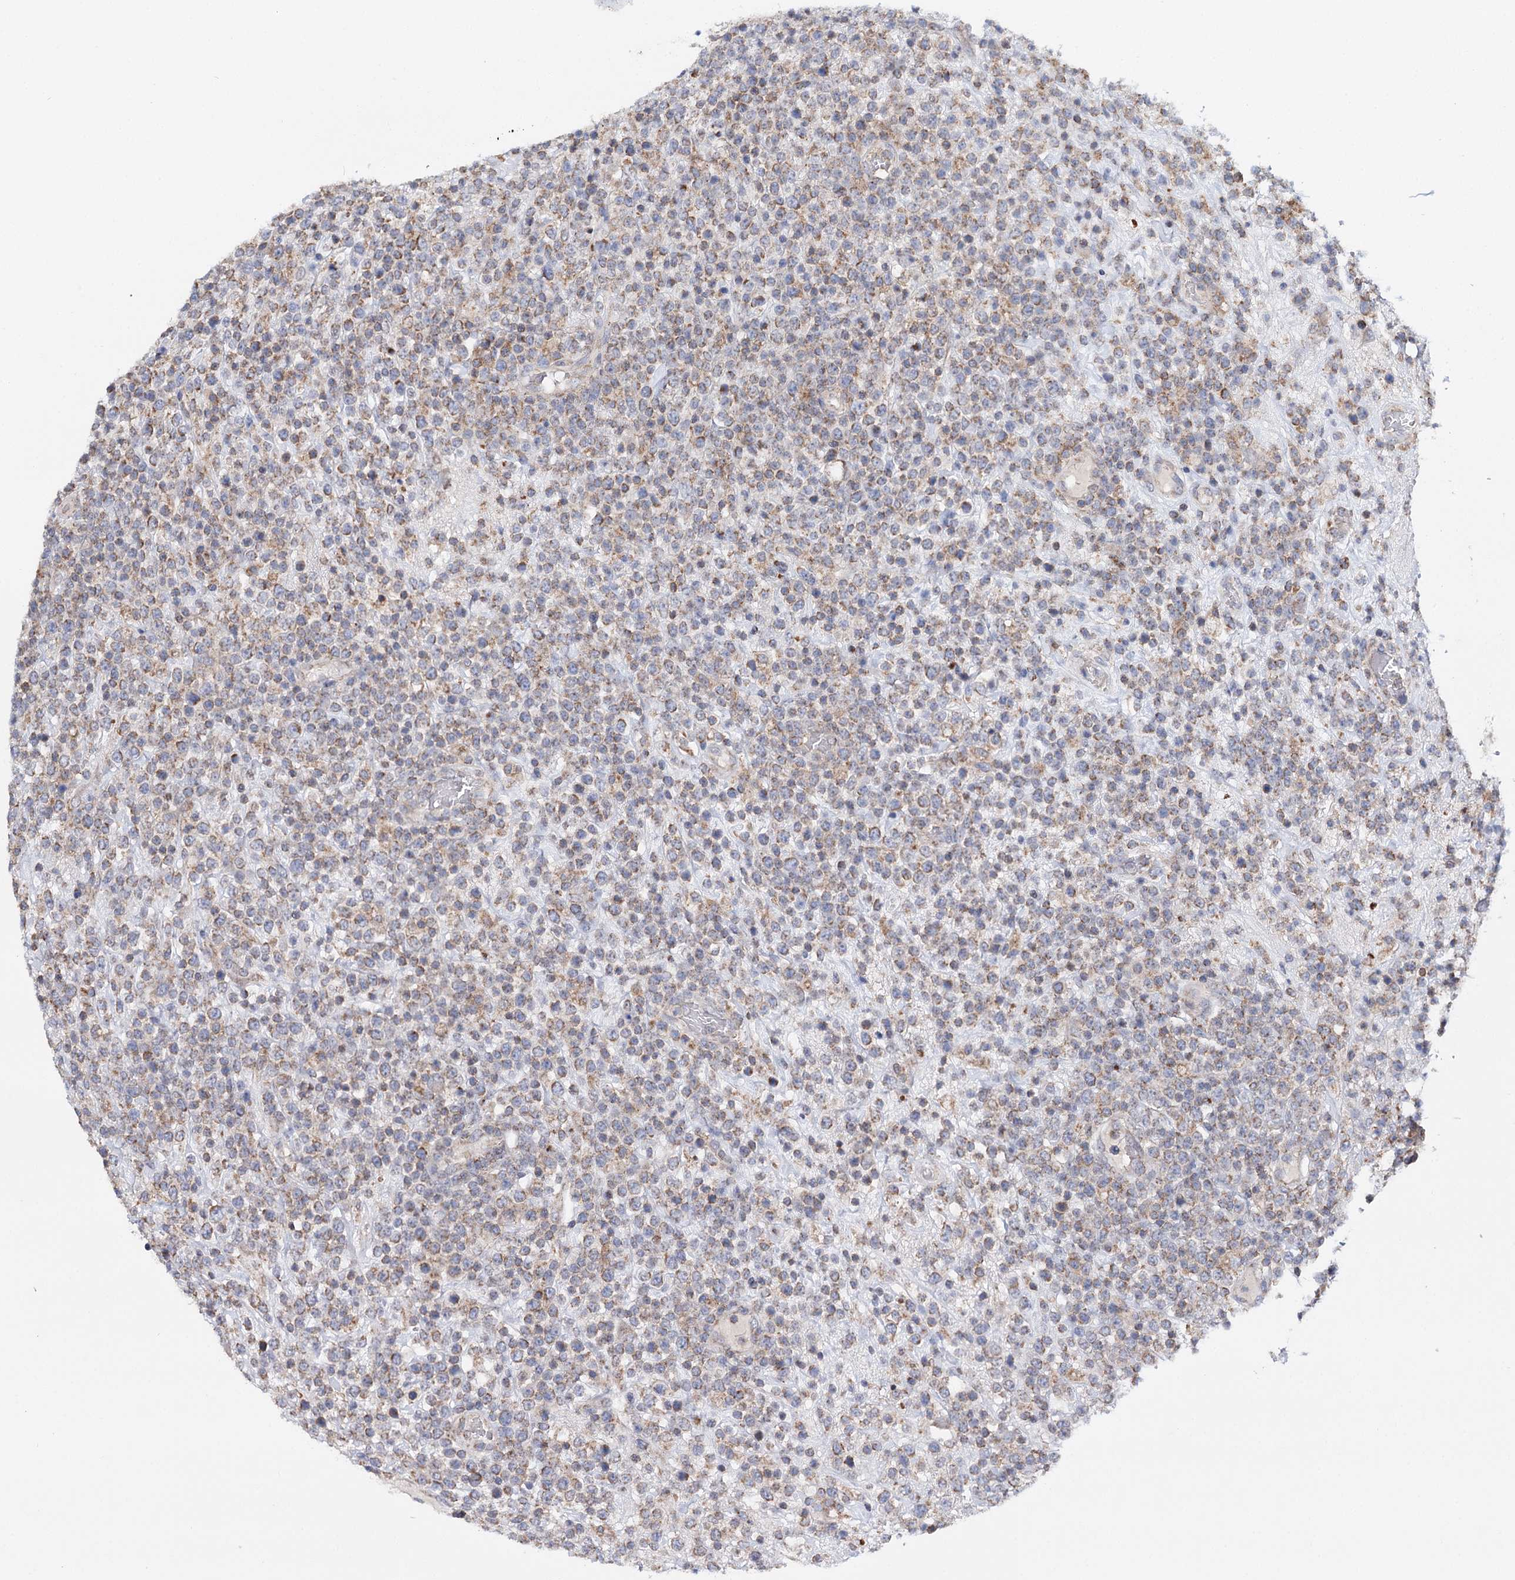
{"staining": {"intensity": "weak", "quantity": ">75%", "location": "cytoplasmic/membranous"}, "tissue": "lymphoma", "cell_type": "Tumor cells", "image_type": "cancer", "snomed": [{"axis": "morphology", "description": "Malignant lymphoma, non-Hodgkin's type, High grade"}, {"axis": "topography", "description": "Colon"}], "caption": "Lymphoma stained for a protein exhibits weak cytoplasmic/membranous positivity in tumor cells.", "gene": "CFAP46", "patient": {"sex": "female", "age": 53}}